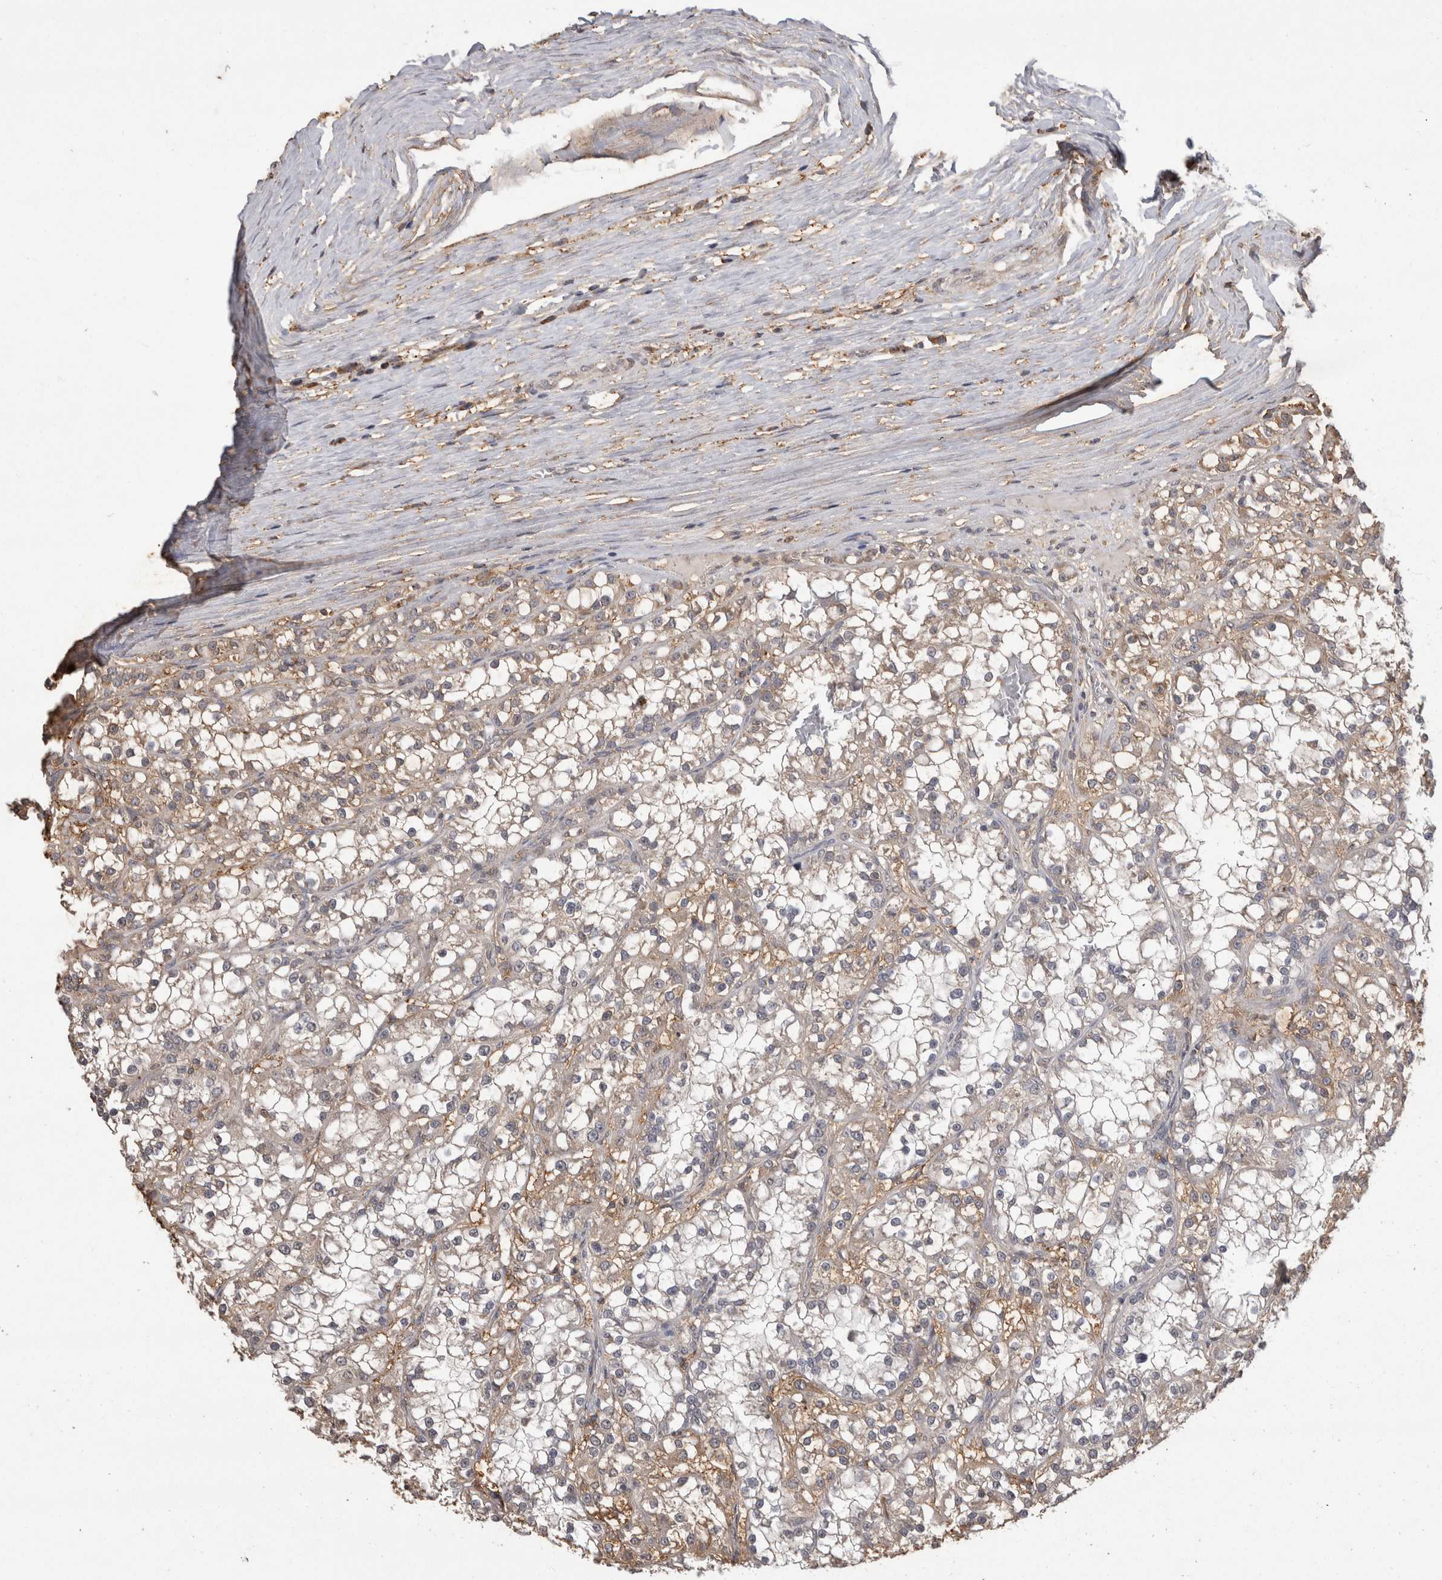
{"staining": {"intensity": "weak", "quantity": "25%-75%", "location": "cytoplasmic/membranous"}, "tissue": "renal cancer", "cell_type": "Tumor cells", "image_type": "cancer", "snomed": [{"axis": "morphology", "description": "Adenocarcinoma, NOS"}, {"axis": "topography", "description": "Kidney"}], "caption": "Renal cancer (adenocarcinoma) tissue reveals weak cytoplasmic/membranous staining in about 25%-75% of tumor cells, visualized by immunohistochemistry.", "gene": "PREP", "patient": {"sex": "female", "age": 52}}